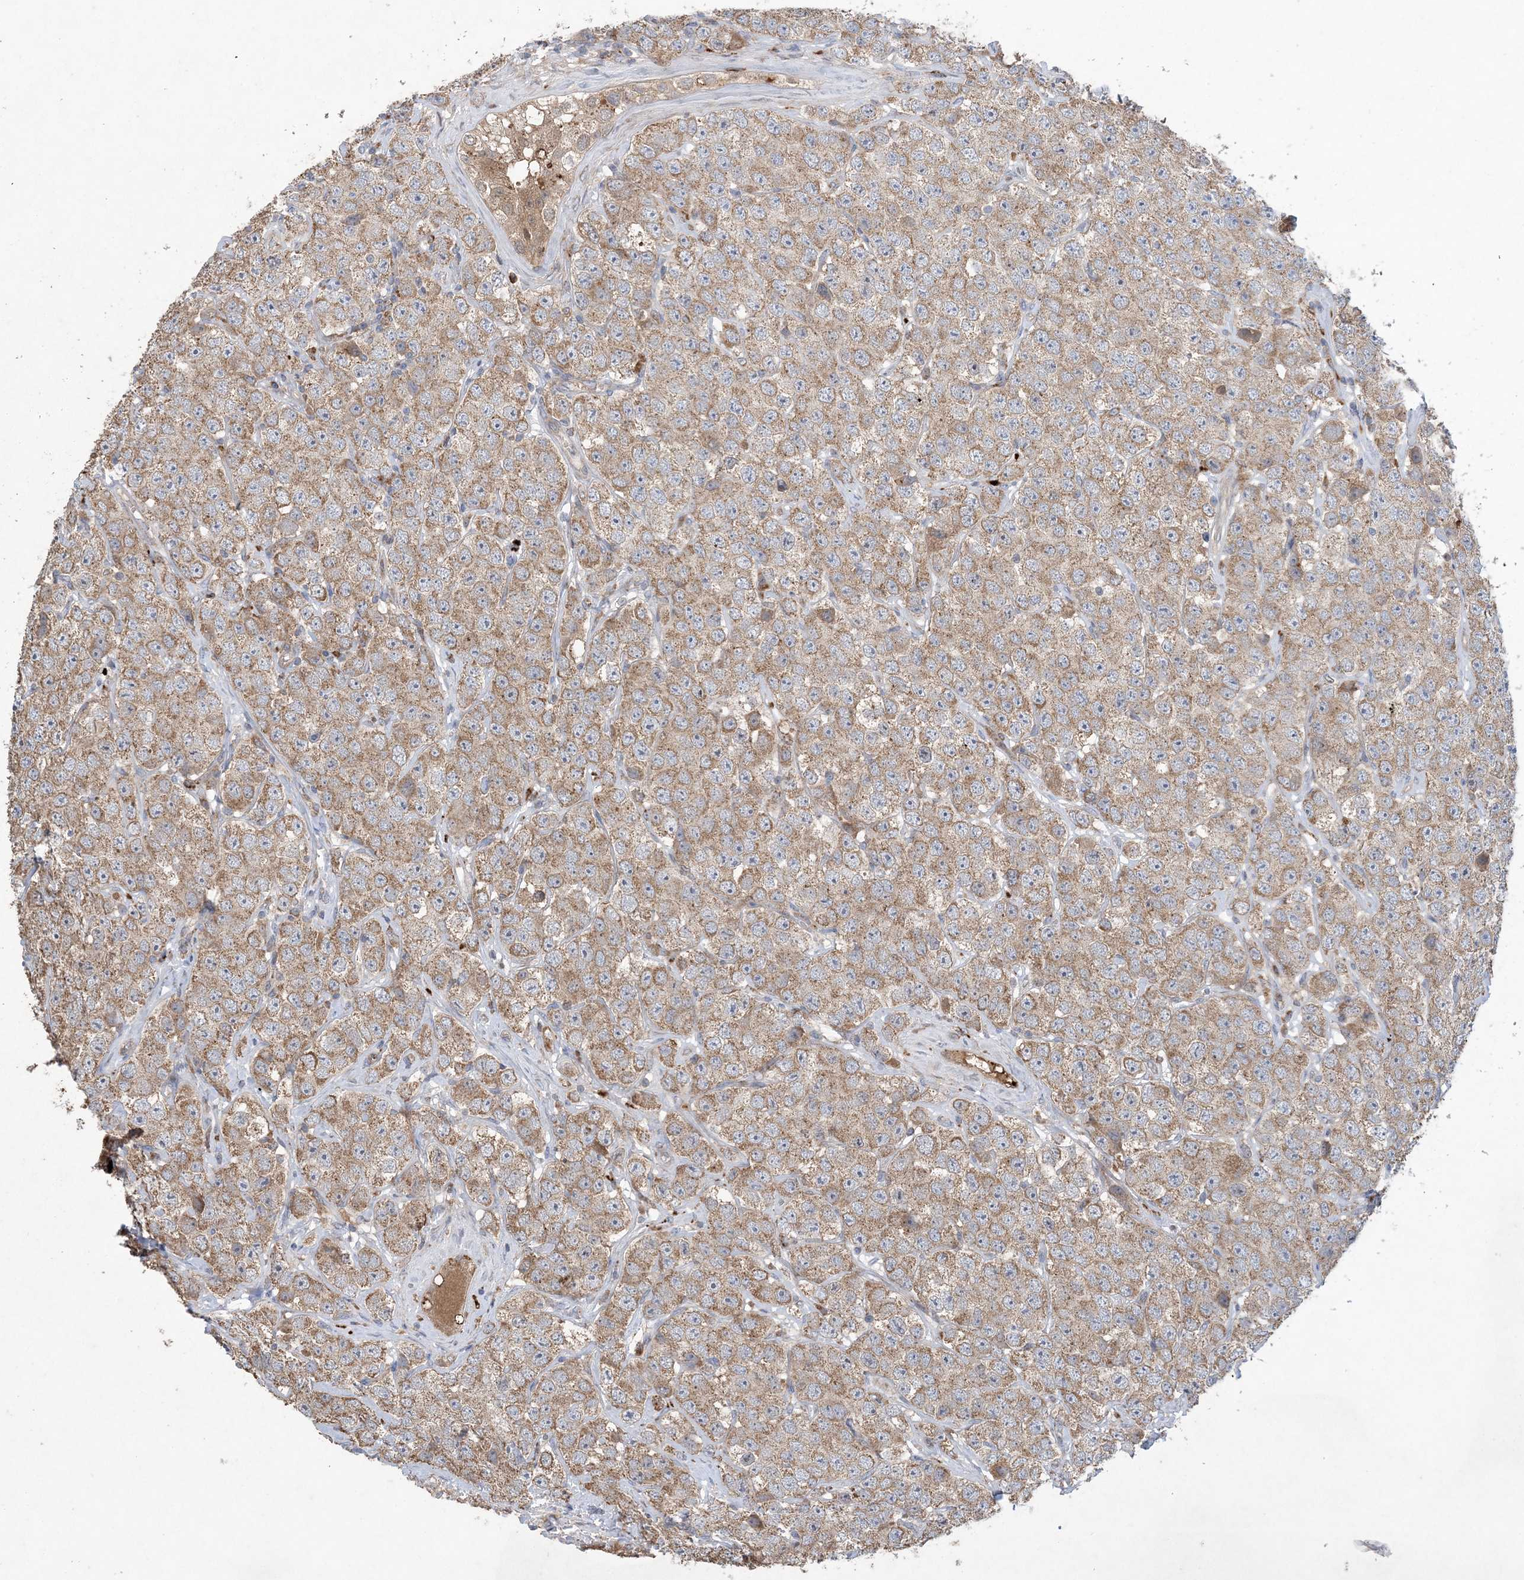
{"staining": {"intensity": "moderate", "quantity": ">75%", "location": "cytoplasmic/membranous"}, "tissue": "testis cancer", "cell_type": "Tumor cells", "image_type": "cancer", "snomed": [{"axis": "morphology", "description": "Seminoma, NOS"}, {"axis": "topography", "description": "Testis"}], "caption": "Tumor cells demonstrate moderate cytoplasmic/membranous positivity in about >75% of cells in testis seminoma.", "gene": "MASP2", "patient": {"sex": "male", "age": 28}}